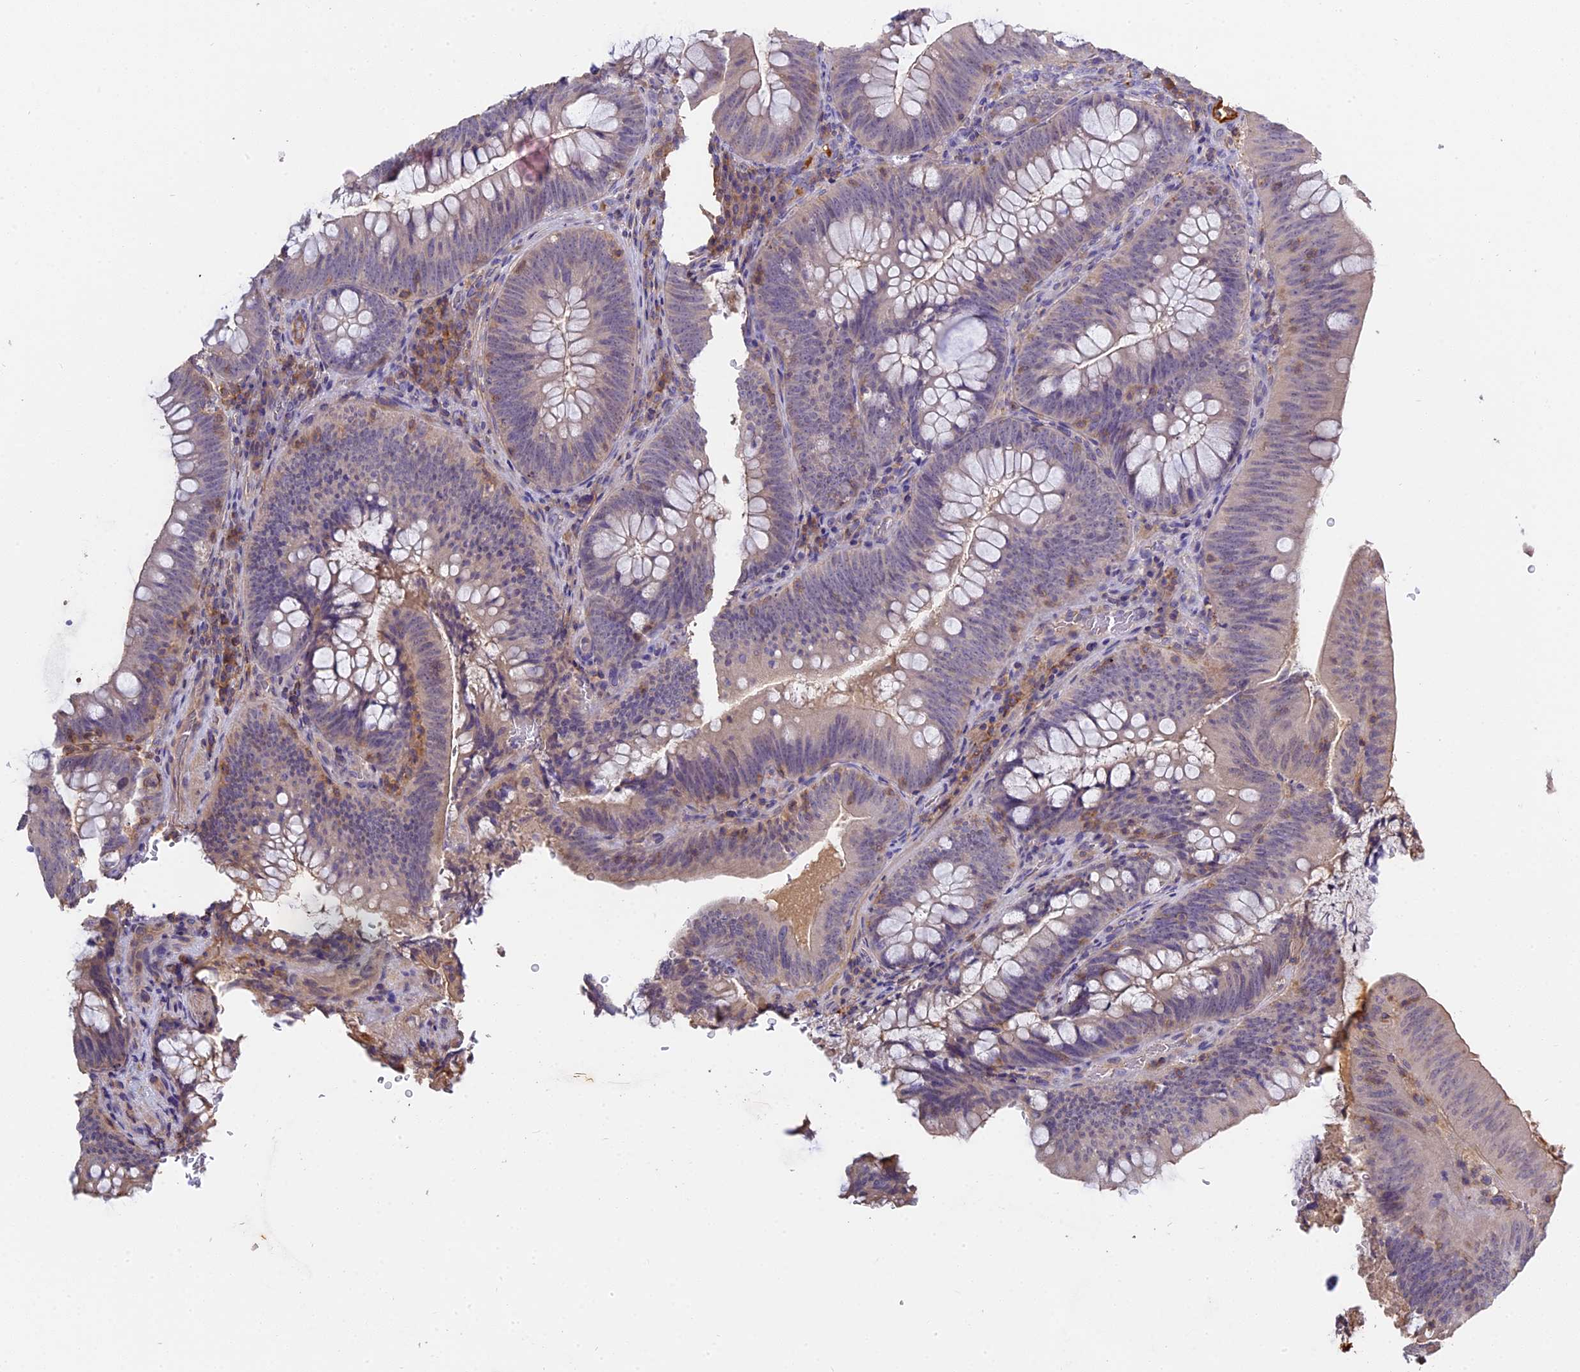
{"staining": {"intensity": "negative", "quantity": "none", "location": "none"}, "tissue": "colorectal cancer", "cell_type": "Tumor cells", "image_type": "cancer", "snomed": [{"axis": "morphology", "description": "Normal tissue, NOS"}, {"axis": "topography", "description": "Colon"}], "caption": "Tumor cells show no significant protein positivity in colorectal cancer.", "gene": "CFAP119", "patient": {"sex": "female", "age": 82}}